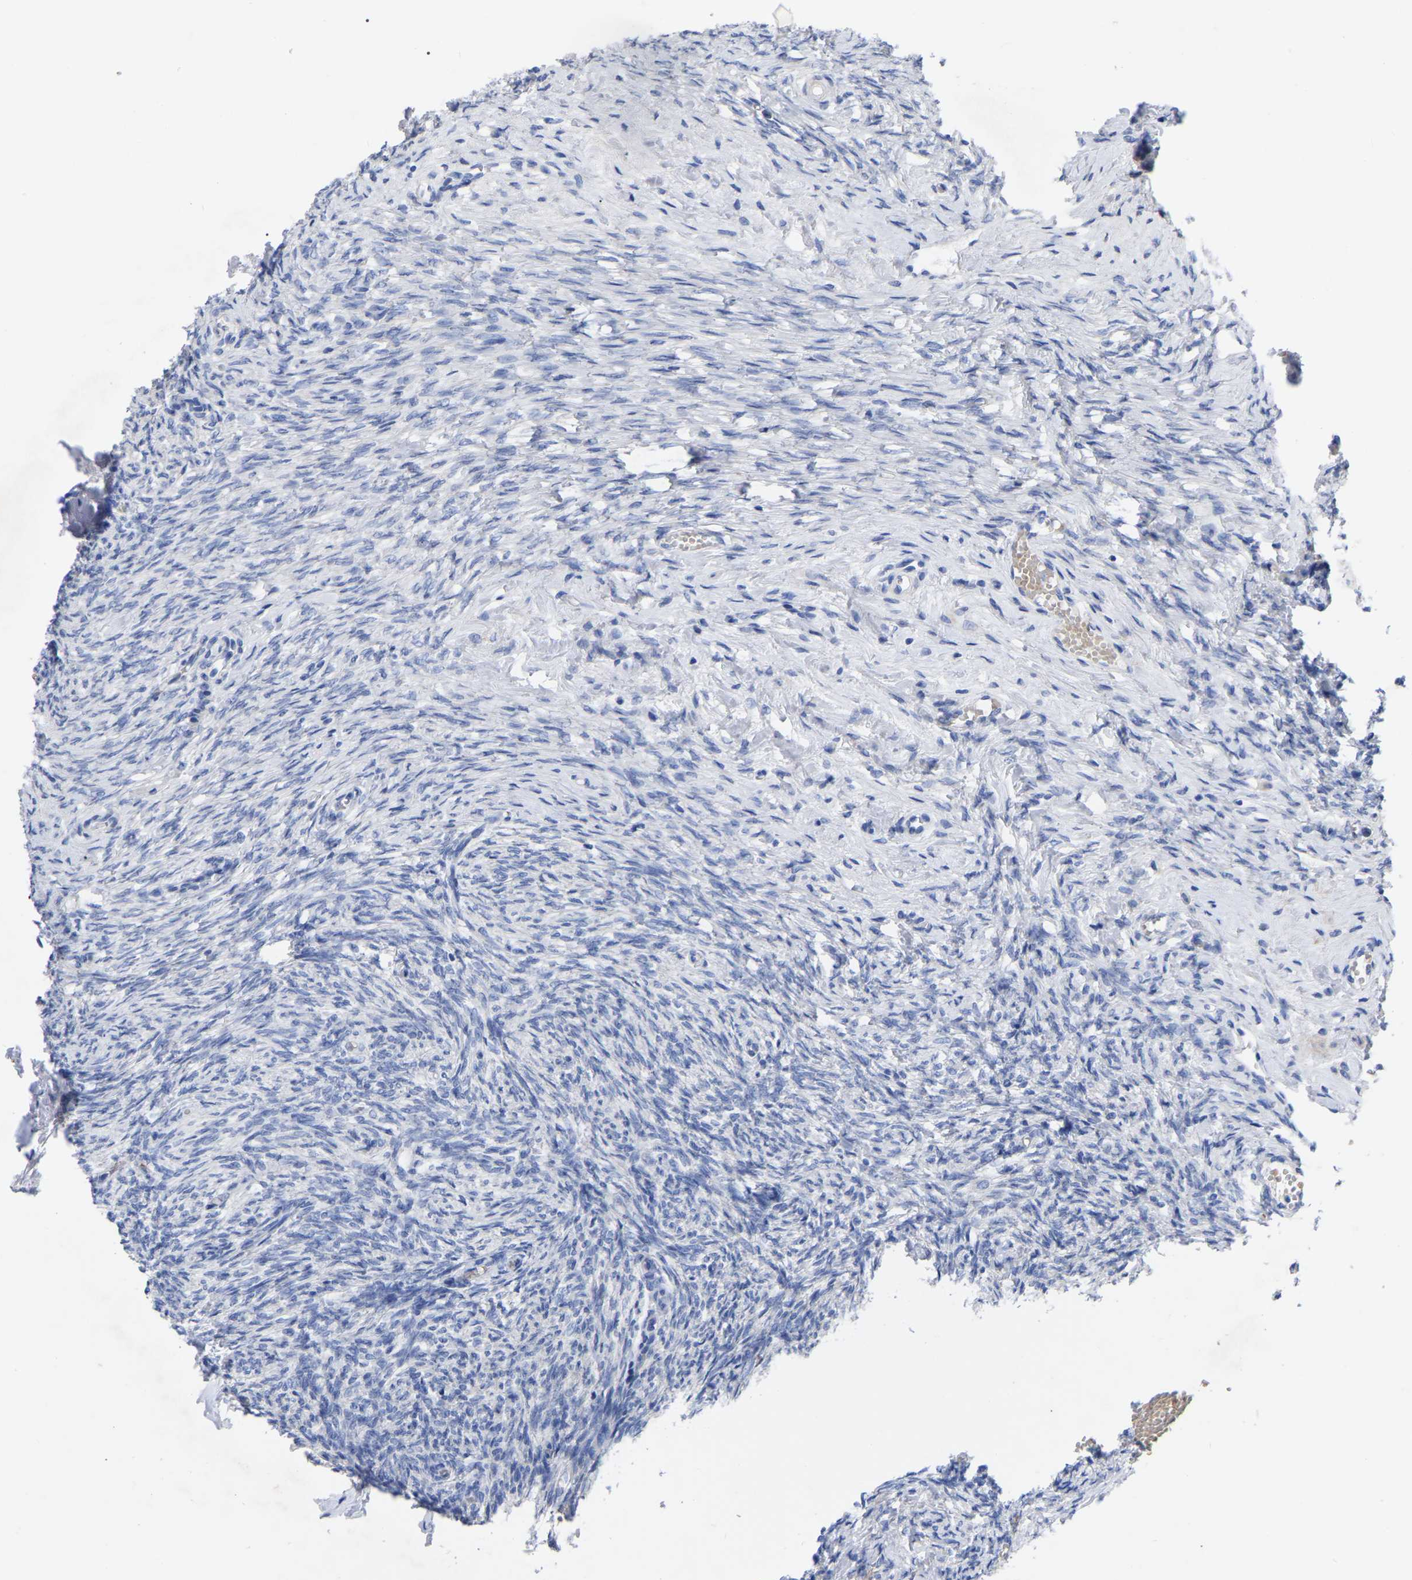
{"staining": {"intensity": "negative", "quantity": "none", "location": "none"}, "tissue": "ovary", "cell_type": "Follicle cells", "image_type": "normal", "snomed": [{"axis": "morphology", "description": "Normal tissue, NOS"}, {"axis": "topography", "description": "Ovary"}], "caption": "Follicle cells are negative for brown protein staining in unremarkable ovary. (DAB (3,3'-diaminobenzidine) immunohistochemistry (IHC) with hematoxylin counter stain).", "gene": "GDF3", "patient": {"sex": "female", "age": 41}}